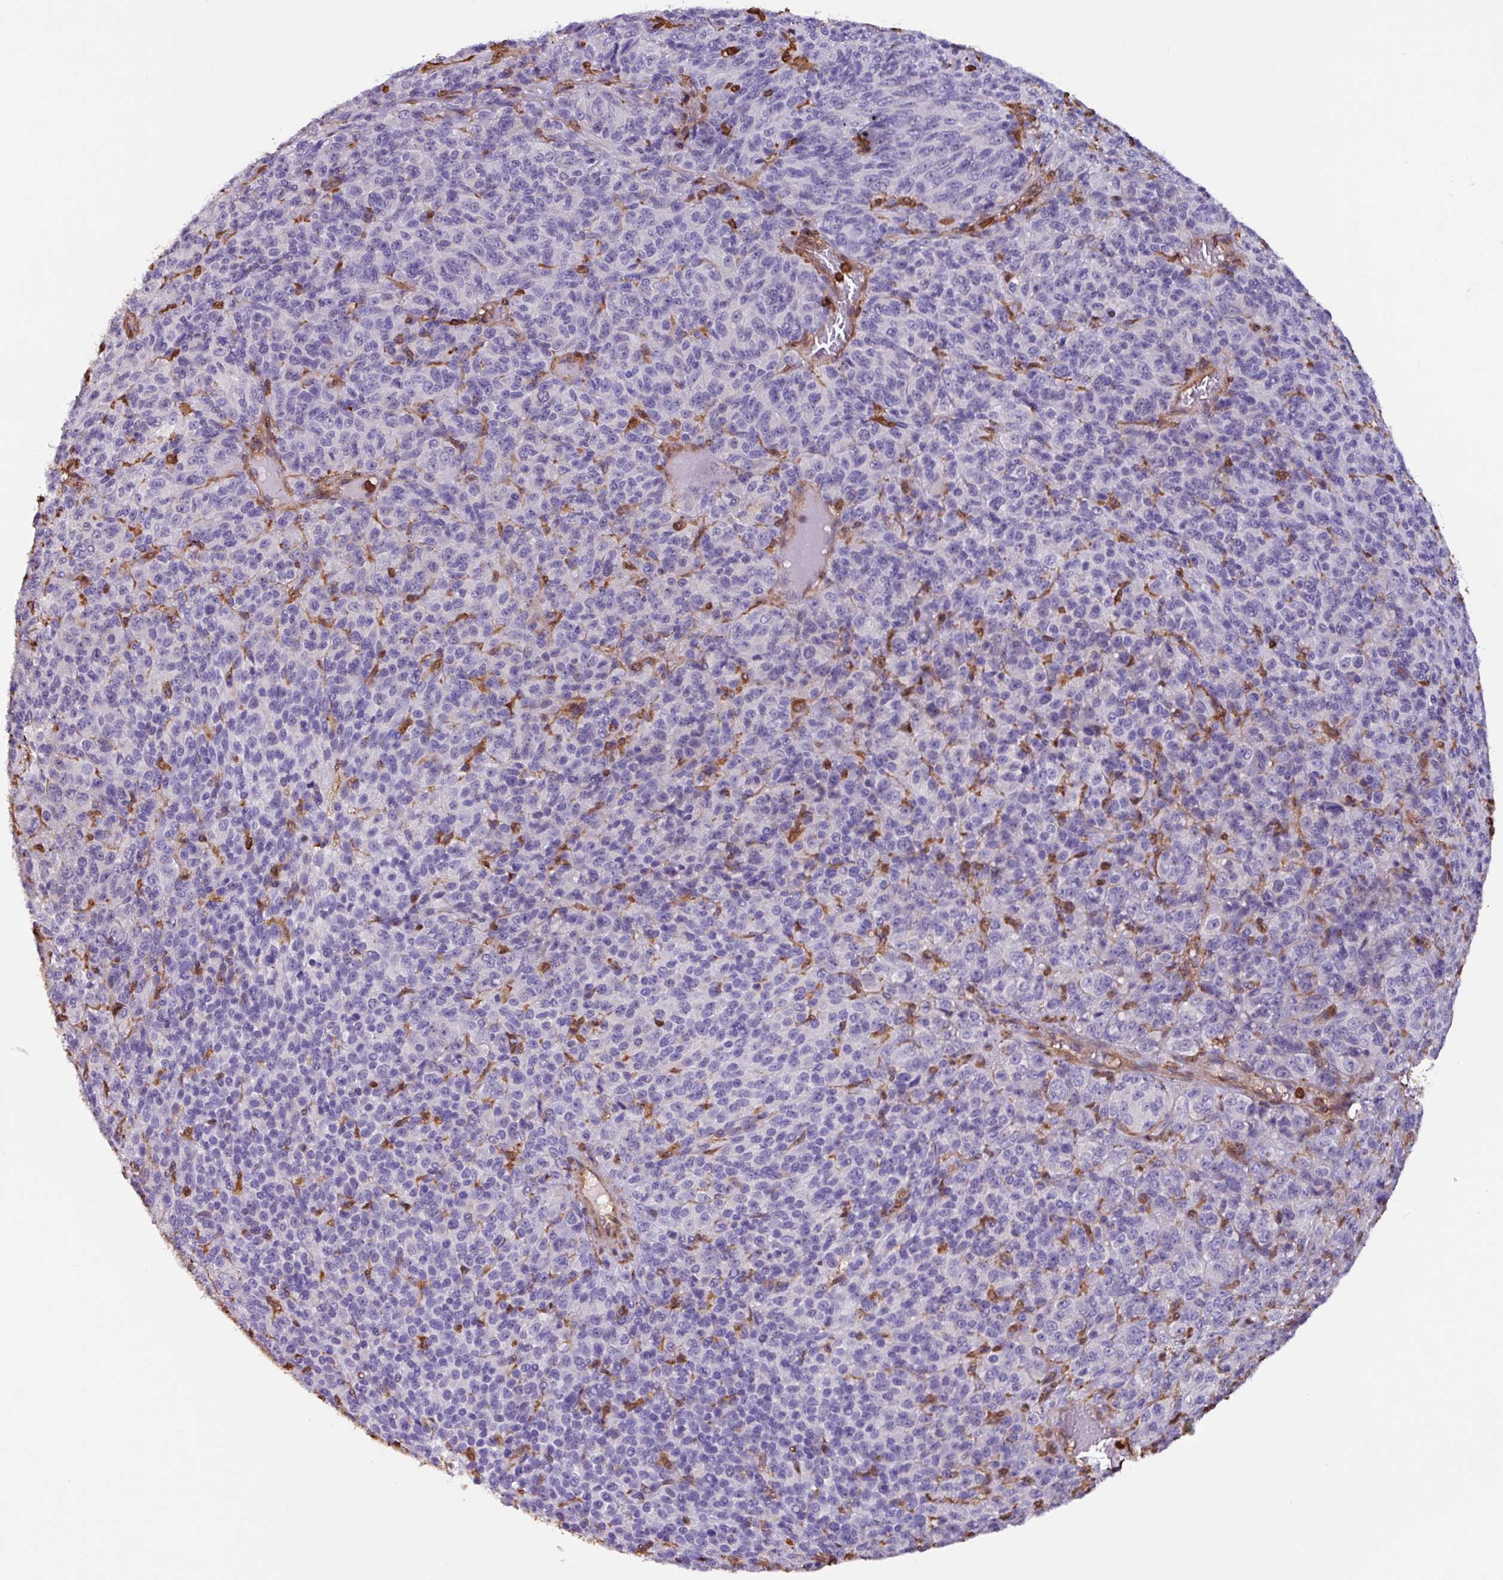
{"staining": {"intensity": "negative", "quantity": "none", "location": "none"}, "tissue": "melanoma", "cell_type": "Tumor cells", "image_type": "cancer", "snomed": [{"axis": "morphology", "description": "Malignant melanoma, Metastatic site"}, {"axis": "topography", "description": "Brain"}], "caption": "Immunohistochemical staining of human melanoma demonstrates no significant positivity in tumor cells.", "gene": "ARHGDIB", "patient": {"sex": "female", "age": 56}}